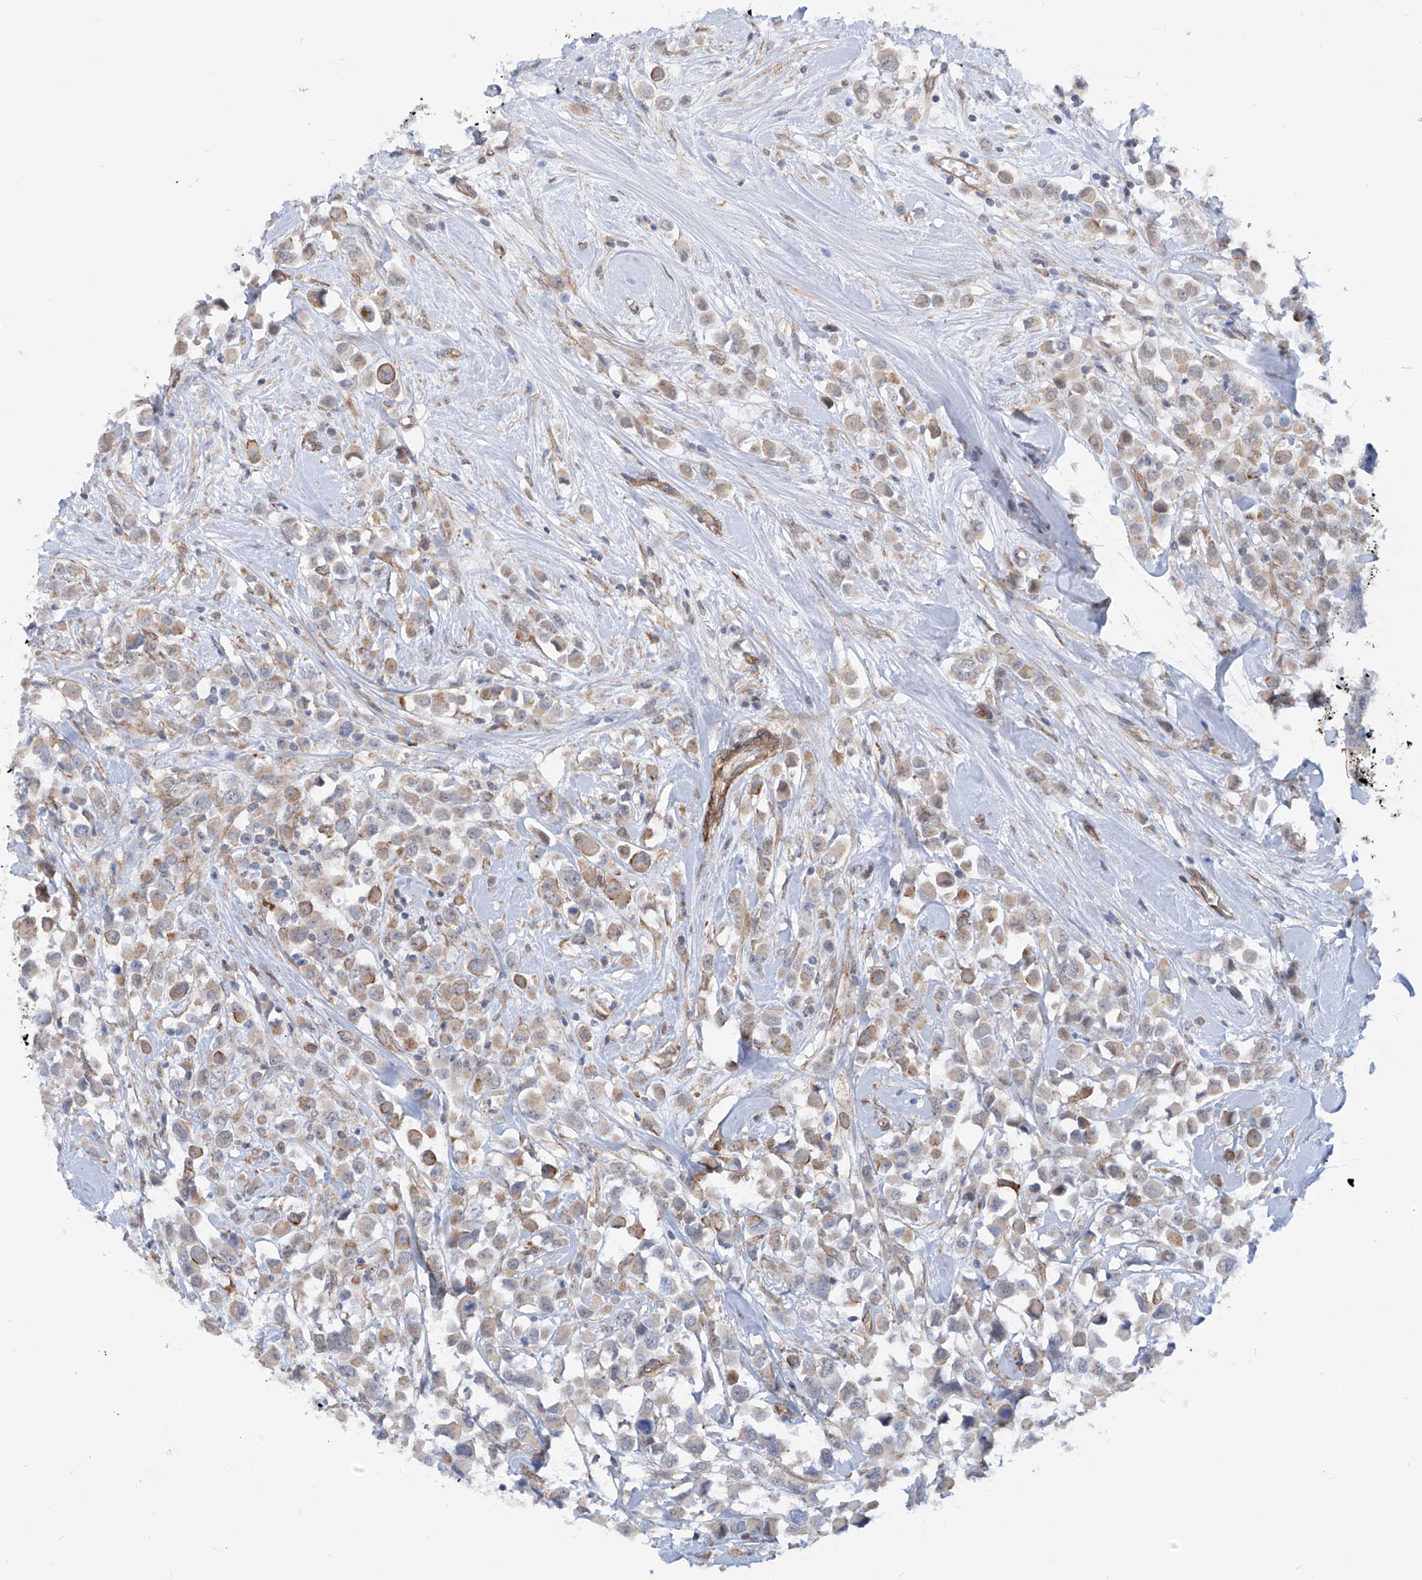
{"staining": {"intensity": "weak", "quantity": ">75%", "location": "cytoplasmic/membranous"}, "tissue": "breast cancer", "cell_type": "Tumor cells", "image_type": "cancer", "snomed": [{"axis": "morphology", "description": "Duct carcinoma"}, {"axis": "topography", "description": "Breast"}], "caption": "A low amount of weak cytoplasmic/membranous positivity is present in approximately >75% of tumor cells in invasive ductal carcinoma (breast) tissue.", "gene": "ZNF490", "patient": {"sex": "female", "age": 61}}